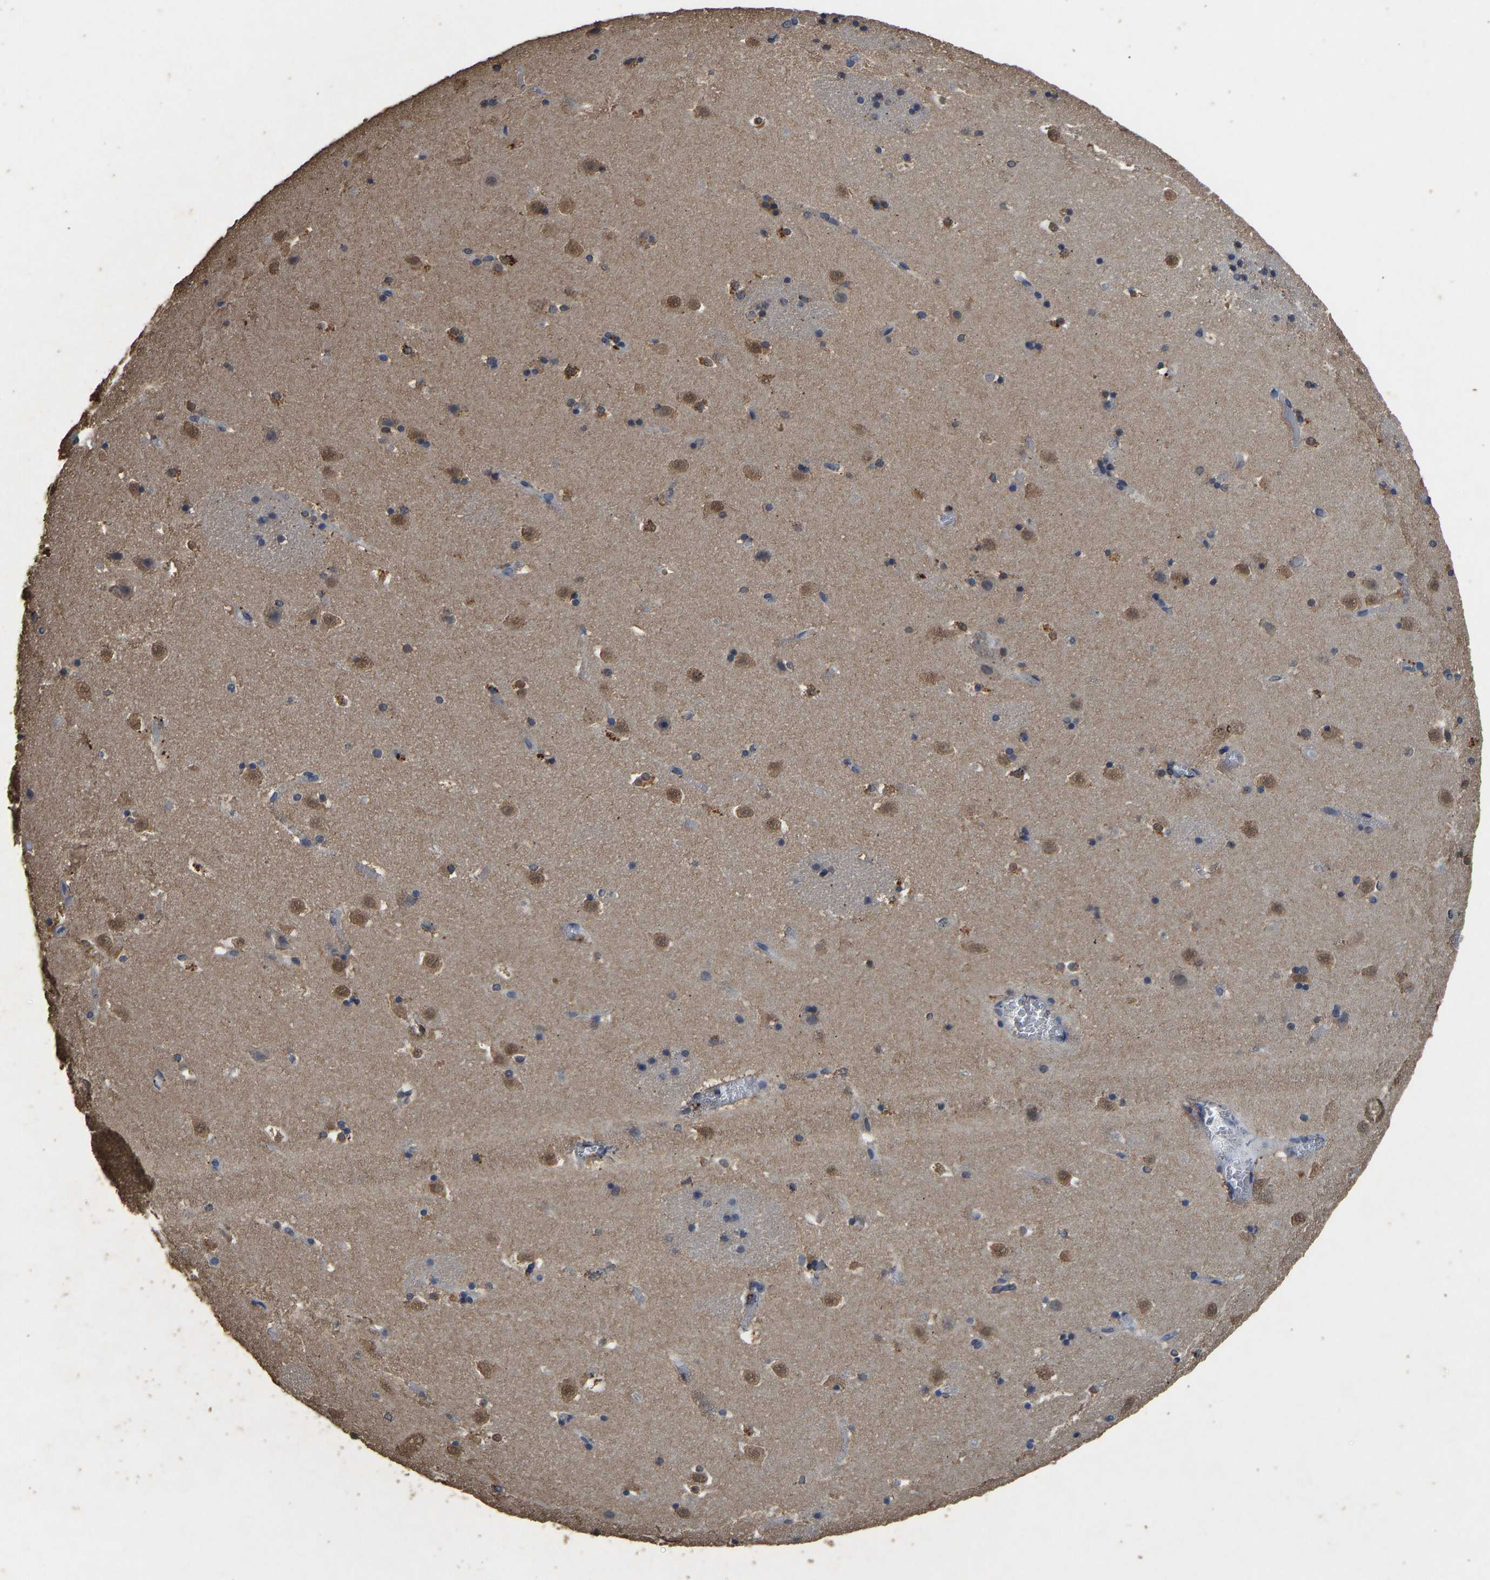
{"staining": {"intensity": "negative", "quantity": "none", "location": "none"}, "tissue": "caudate", "cell_type": "Glial cells", "image_type": "normal", "snomed": [{"axis": "morphology", "description": "Normal tissue, NOS"}, {"axis": "topography", "description": "Lateral ventricle wall"}], "caption": "Glial cells show no significant staining in normal caudate. (Brightfield microscopy of DAB (3,3'-diaminobenzidine) immunohistochemistry at high magnification).", "gene": "CIDEC", "patient": {"sex": "male", "age": 45}}